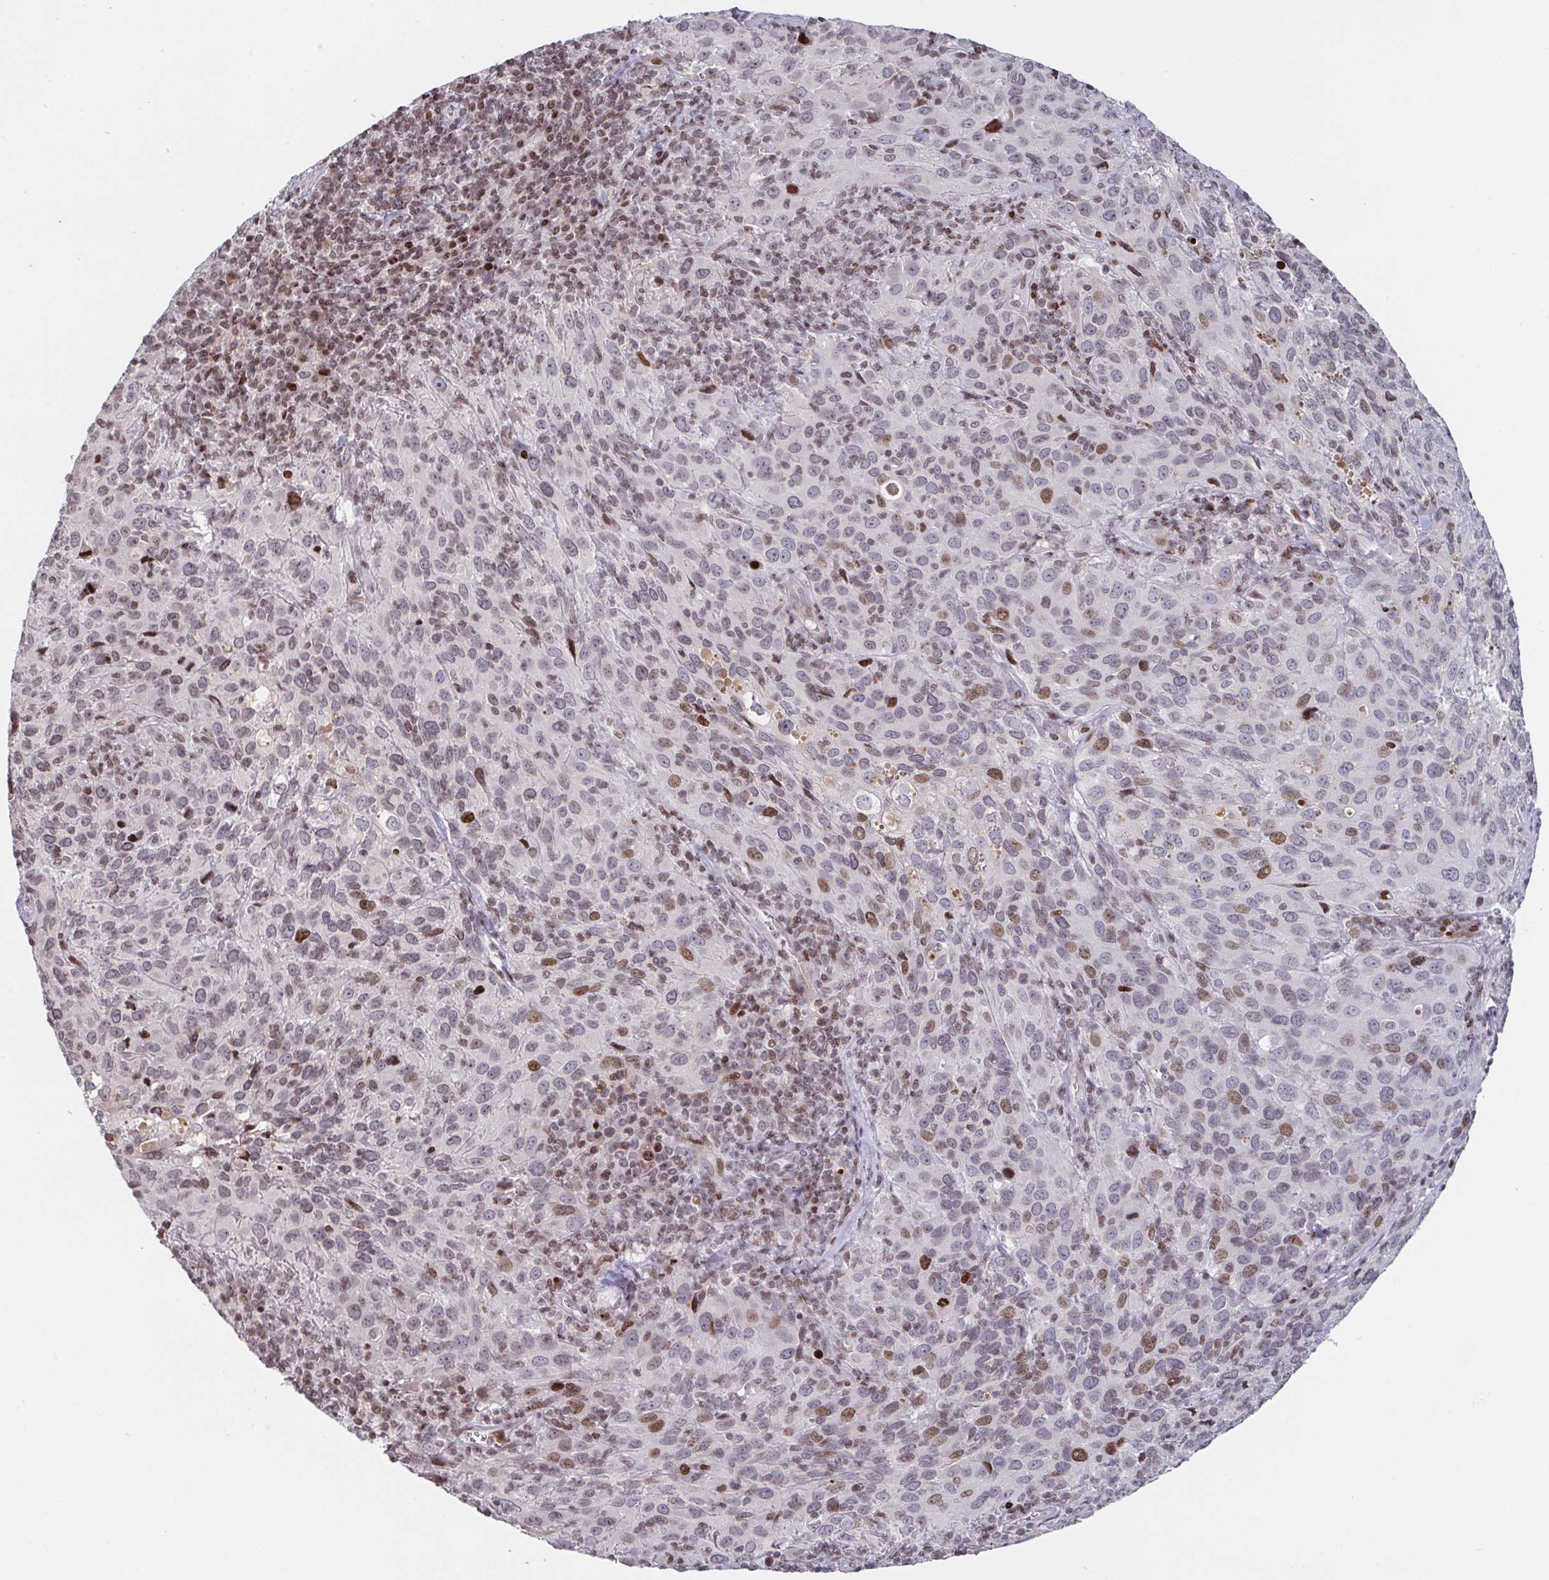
{"staining": {"intensity": "moderate", "quantity": "<25%", "location": "nuclear"}, "tissue": "cervical cancer", "cell_type": "Tumor cells", "image_type": "cancer", "snomed": [{"axis": "morphology", "description": "Squamous cell carcinoma, NOS"}, {"axis": "topography", "description": "Cervix"}], "caption": "An IHC image of neoplastic tissue is shown. Protein staining in brown labels moderate nuclear positivity in cervical cancer within tumor cells. The staining is performed using DAB (3,3'-diaminobenzidine) brown chromogen to label protein expression. The nuclei are counter-stained blue using hematoxylin.", "gene": "PCDHB8", "patient": {"sex": "female", "age": 51}}